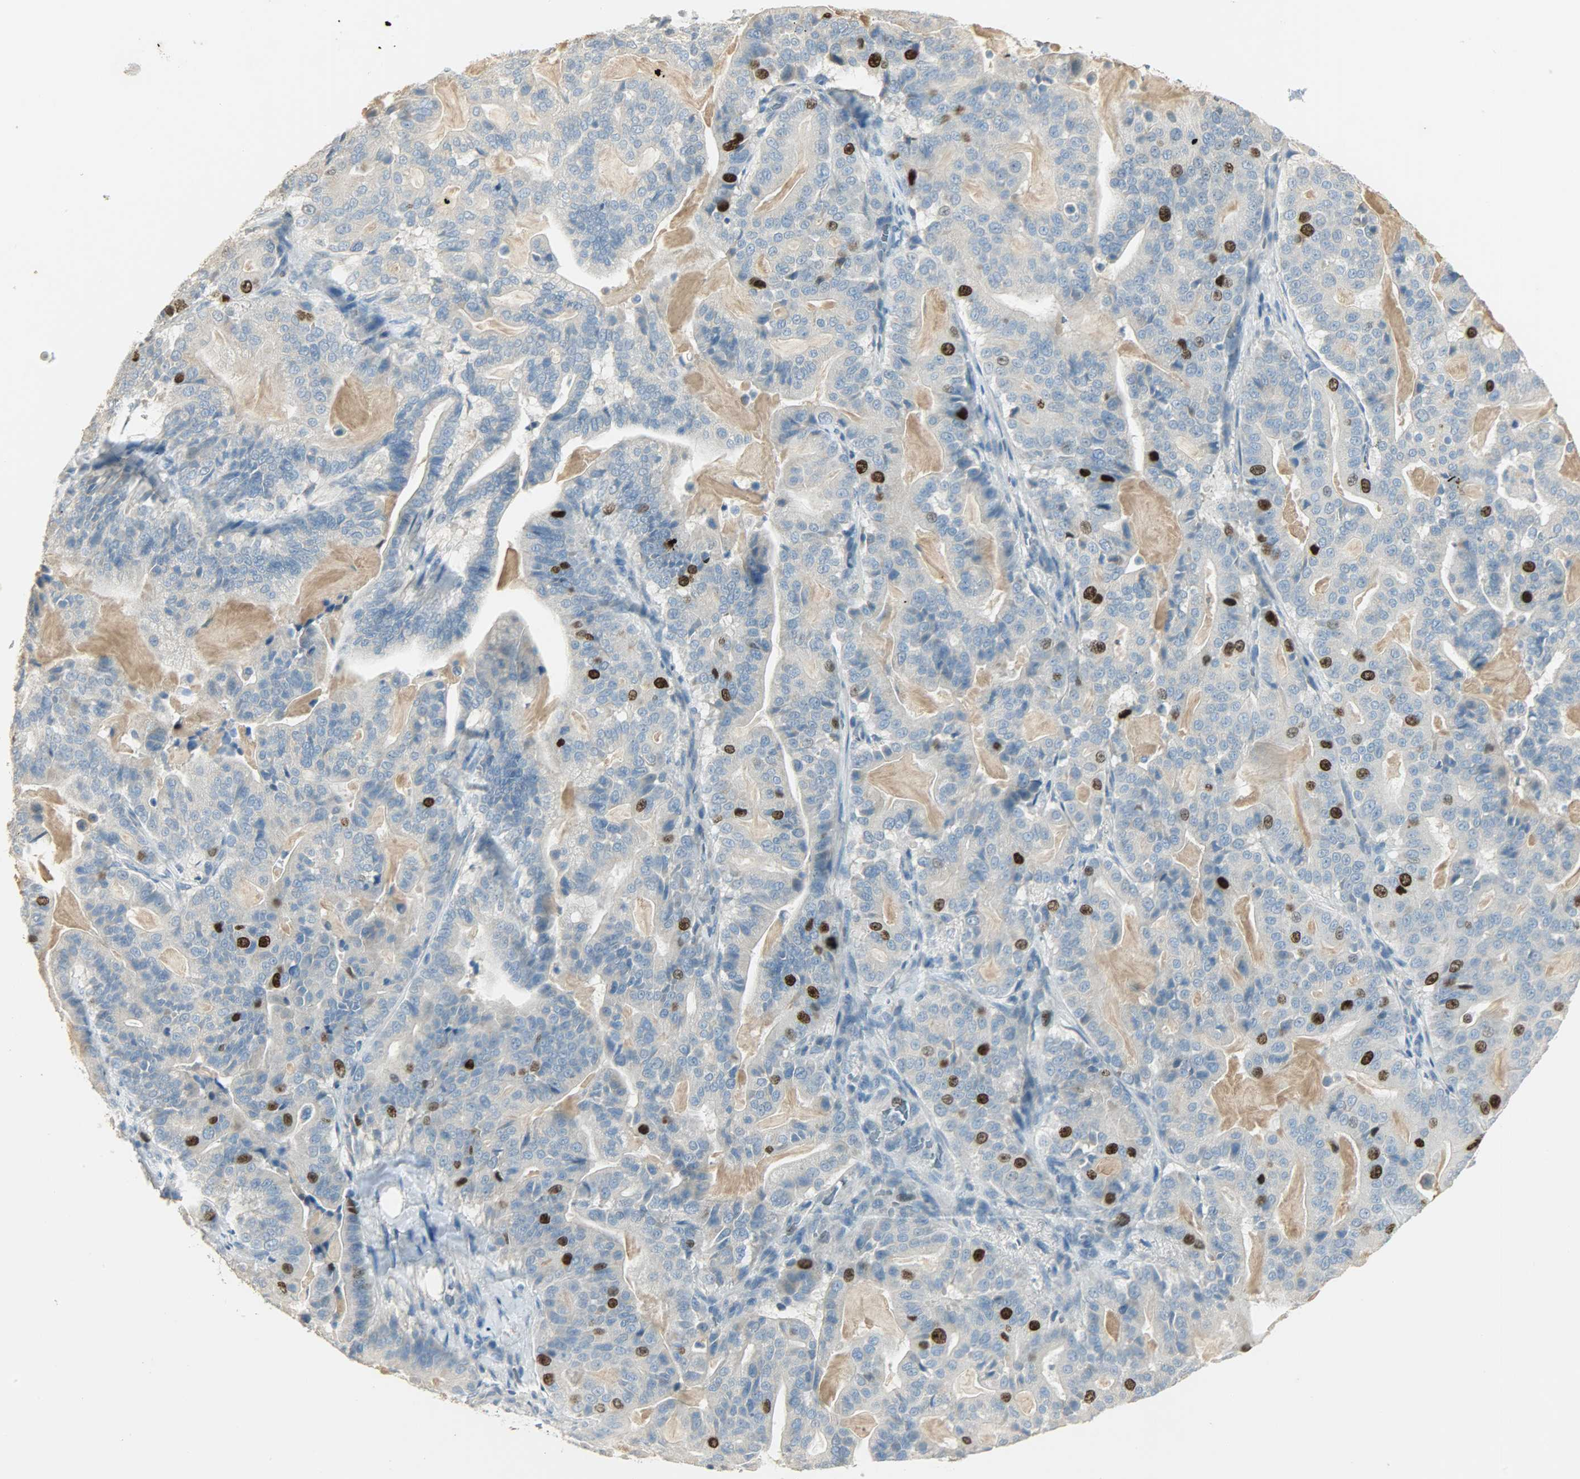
{"staining": {"intensity": "strong", "quantity": "<25%", "location": "cytoplasmic/membranous,nuclear"}, "tissue": "pancreatic cancer", "cell_type": "Tumor cells", "image_type": "cancer", "snomed": [{"axis": "morphology", "description": "Adenocarcinoma, NOS"}, {"axis": "topography", "description": "Pancreas"}], "caption": "A histopathology image of pancreatic cancer stained for a protein displays strong cytoplasmic/membranous and nuclear brown staining in tumor cells. (brown staining indicates protein expression, while blue staining denotes nuclei).", "gene": "TPX2", "patient": {"sex": "male", "age": 63}}